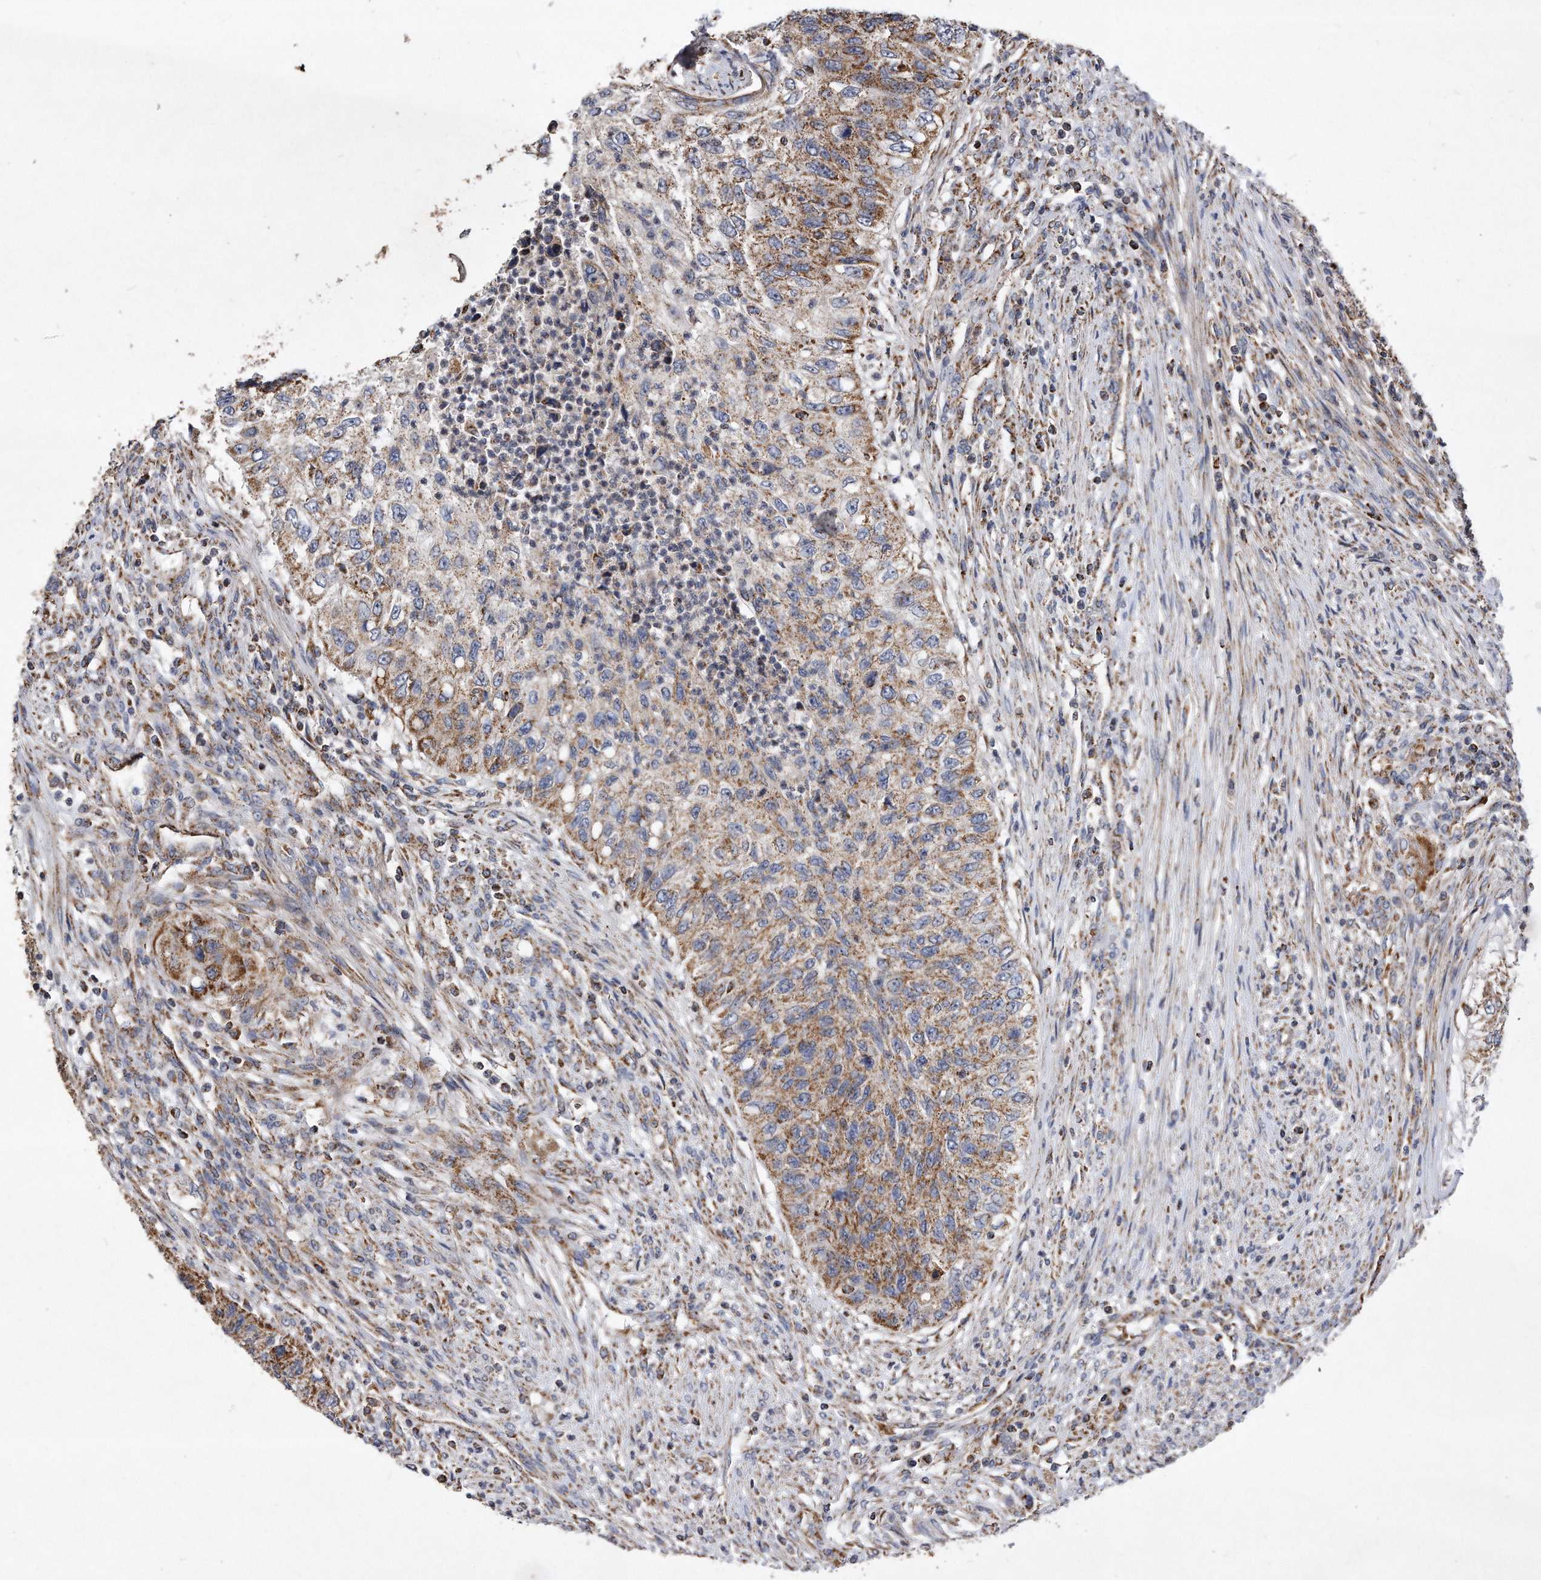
{"staining": {"intensity": "moderate", "quantity": "25%-75%", "location": "cytoplasmic/membranous"}, "tissue": "urothelial cancer", "cell_type": "Tumor cells", "image_type": "cancer", "snomed": [{"axis": "morphology", "description": "Urothelial carcinoma, High grade"}, {"axis": "topography", "description": "Urinary bladder"}], "caption": "Urothelial cancer stained with a brown dye displays moderate cytoplasmic/membranous positive expression in approximately 25%-75% of tumor cells.", "gene": "PPP5C", "patient": {"sex": "female", "age": 60}}